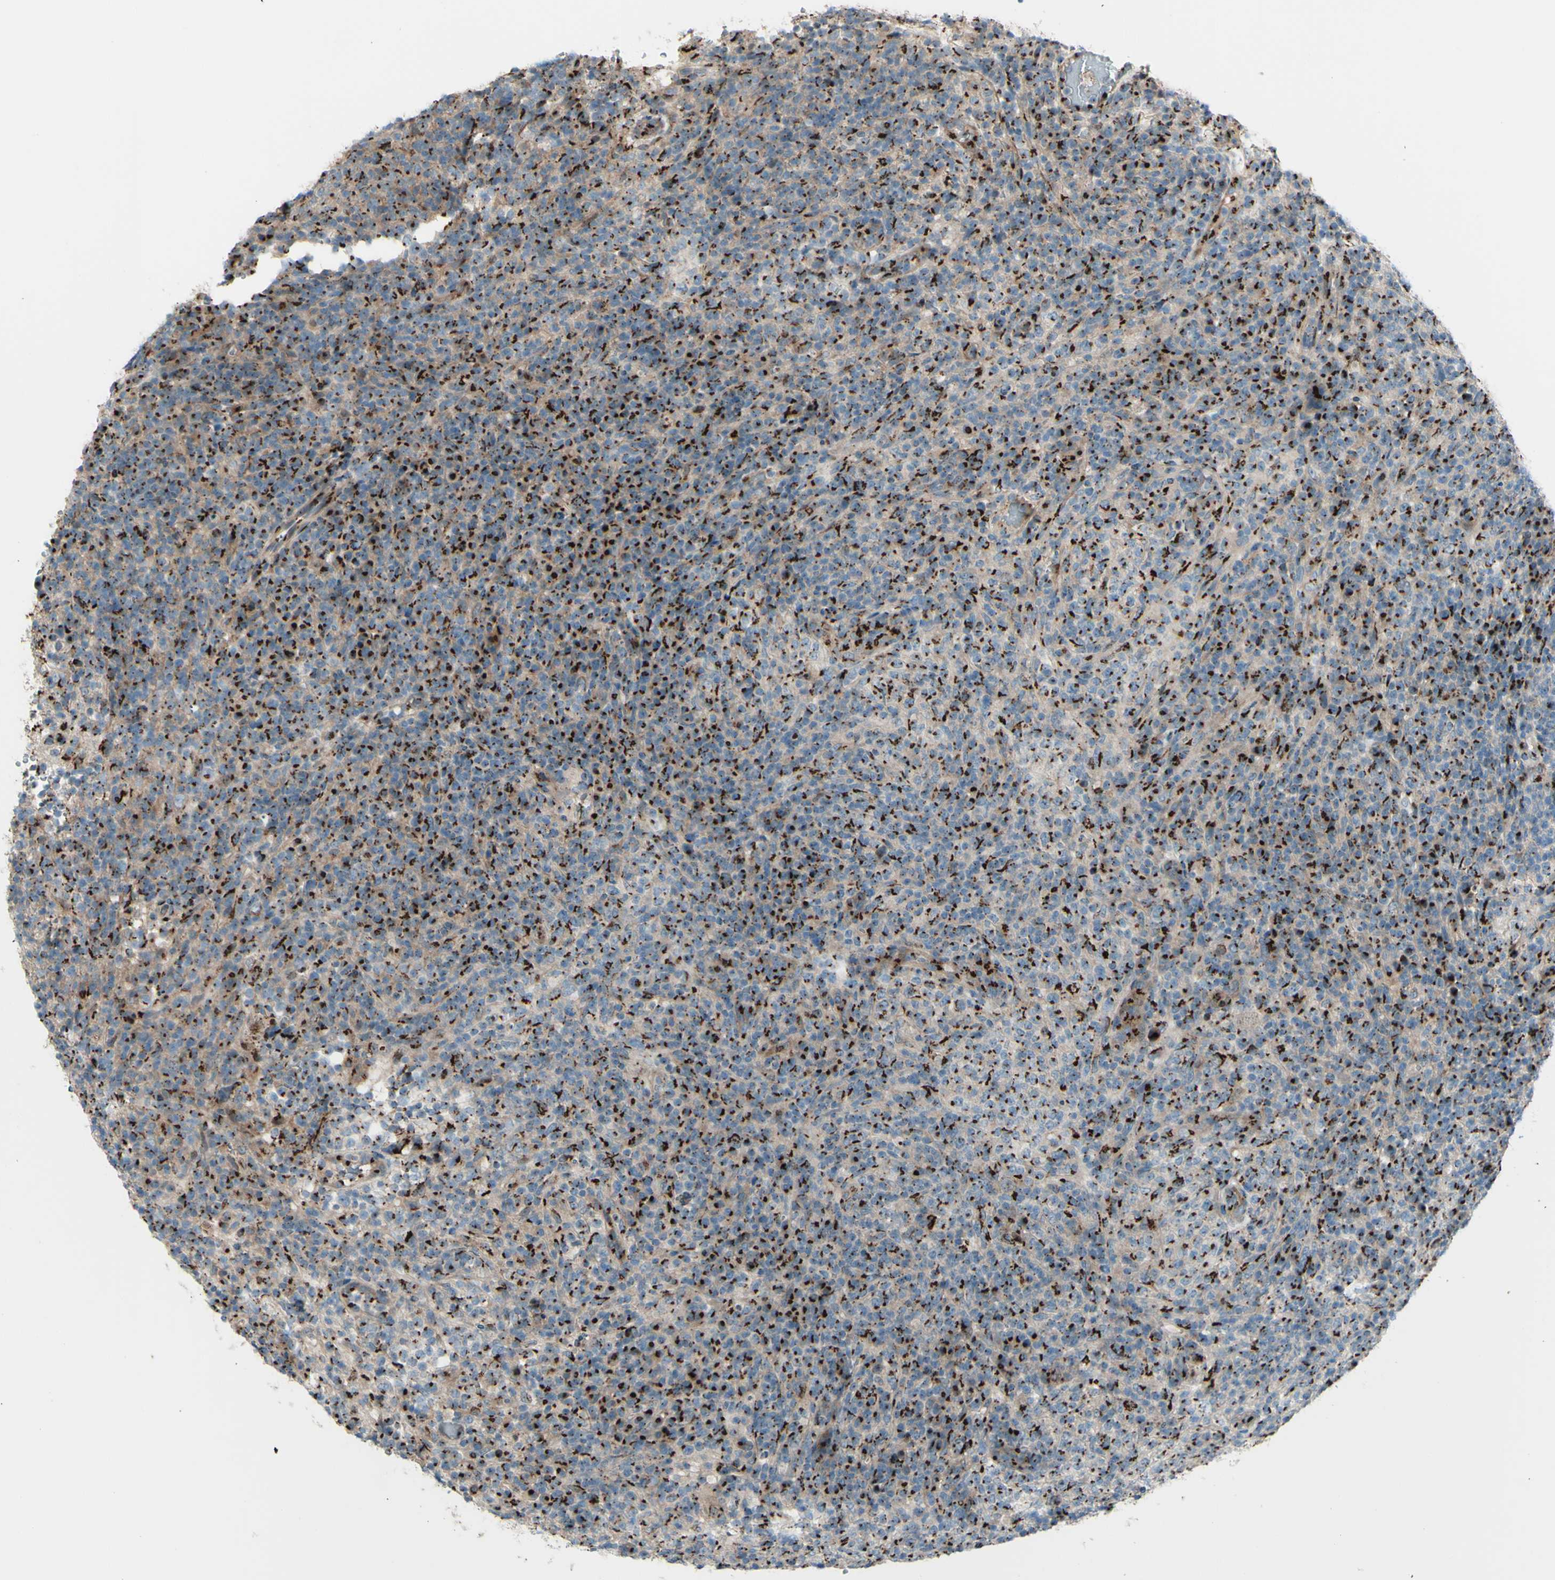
{"staining": {"intensity": "moderate", "quantity": ">75%", "location": "cytoplasmic/membranous"}, "tissue": "lymphoma", "cell_type": "Tumor cells", "image_type": "cancer", "snomed": [{"axis": "morphology", "description": "Malignant lymphoma, non-Hodgkin's type, High grade"}, {"axis": "topography", "description": "Lymph node"}], "caption": "Protein expression analysis of lymphoma displays moderate cytoplasmic/membranous staining in approximately >75% of tumor cells. (DAB (3,3'-diaminobenzidine) = brown stain, brightfield microscopy at high magnification).", "gene": "BPNT2", "patient": {"sex": "female", "age": 76}}